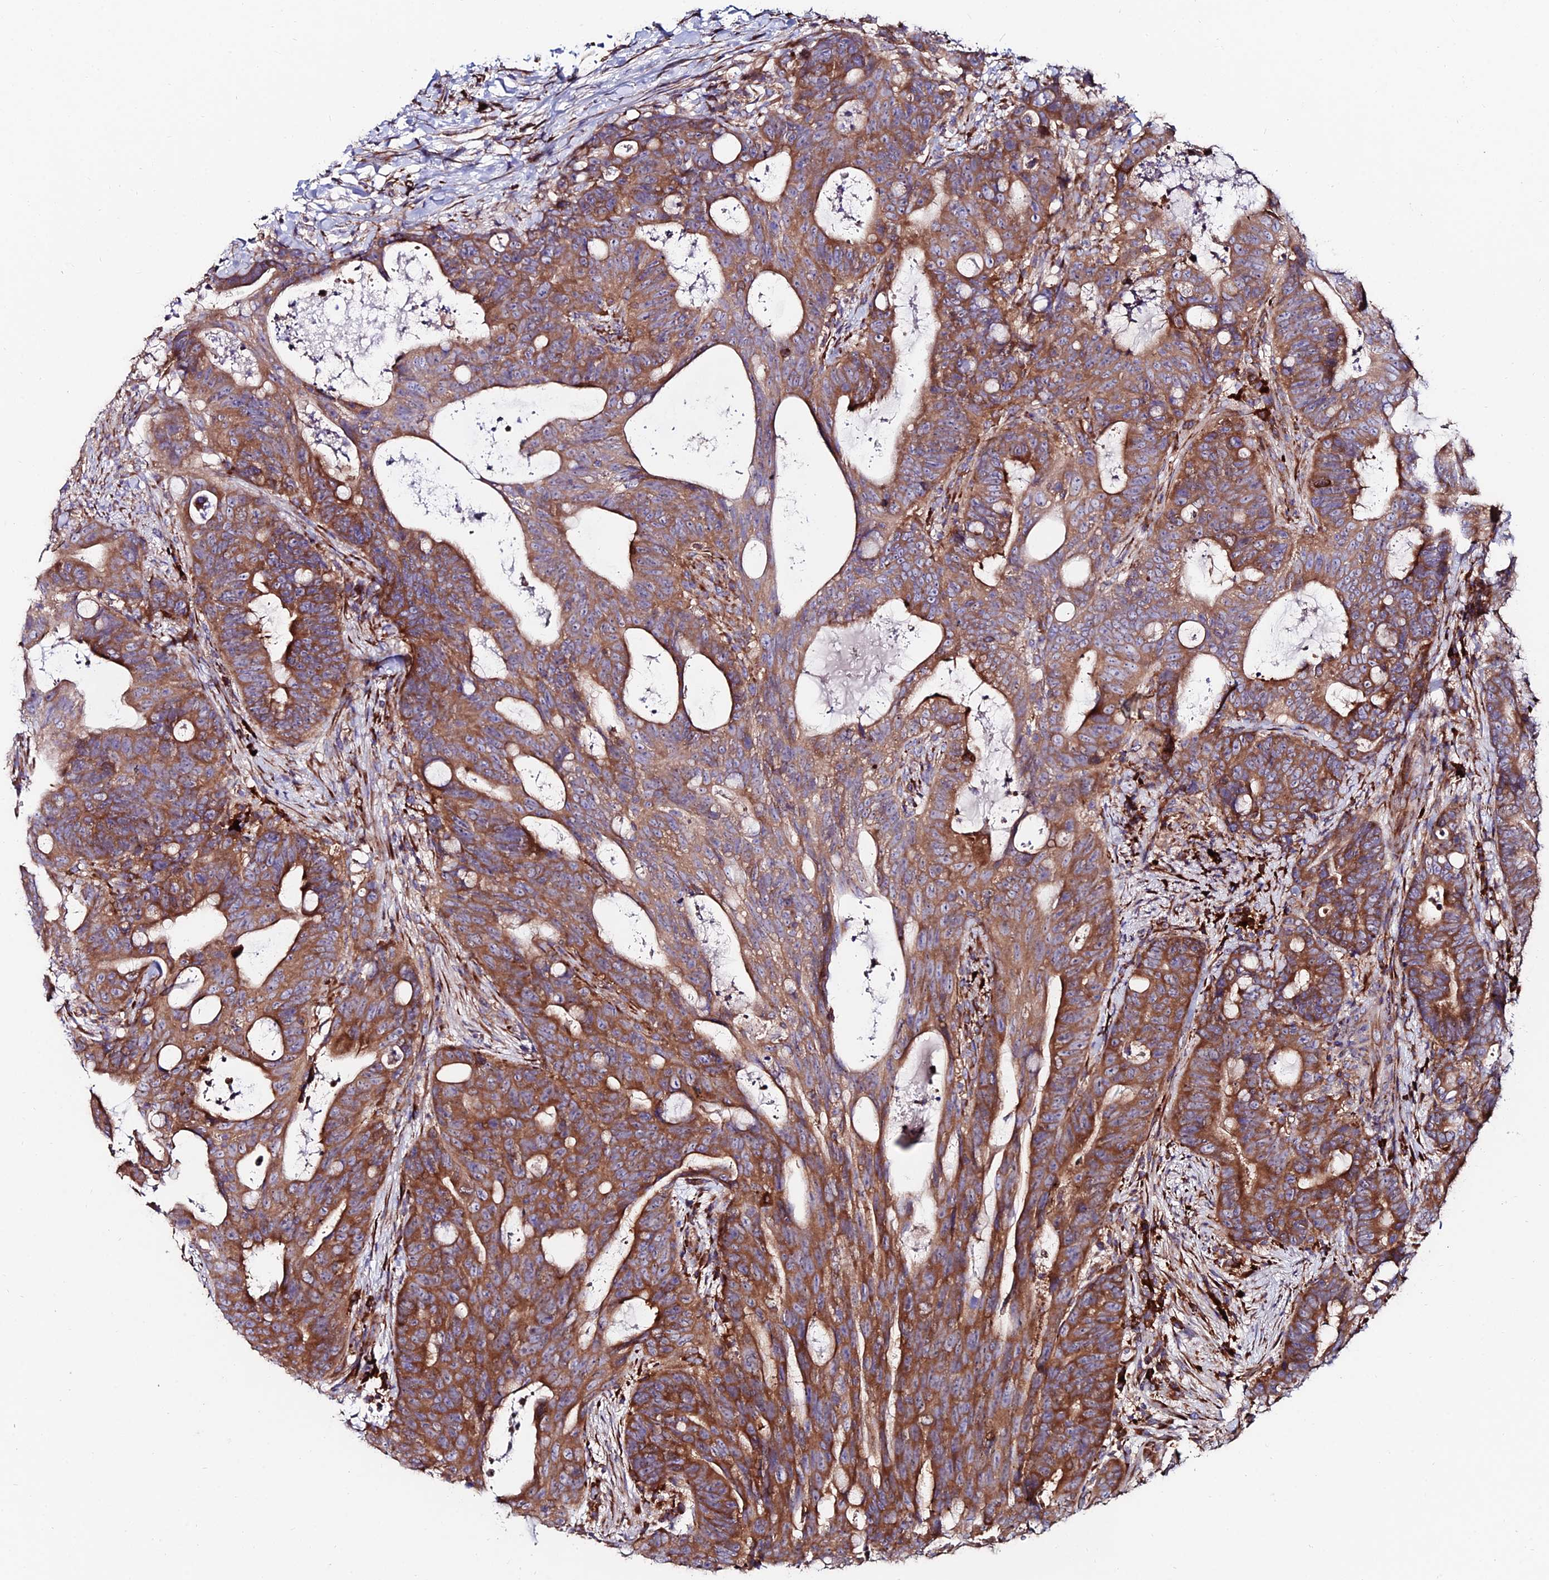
{"staining": {"intensity": "strong", "quantity": ">75%", "location": "cytoplasmic/membranous"}, "tissue": "colorectal cancer", "cell_type": "Tumor cells", "image_type": "cancer", "snomed": [{"axis": "morphology", "description": "Adenocarcinoma, NOS"}, {"axis": "topography", "description": "Colon"}], "caption": "Protein expression analysis of human colorectal cancer (adenocarcinoma) reveals strong cytoplasmic/membranous staining in approximately >75% of tumor cells.", "gene": "EIF3K", "patient": {"sex": "female", "age": 82}}